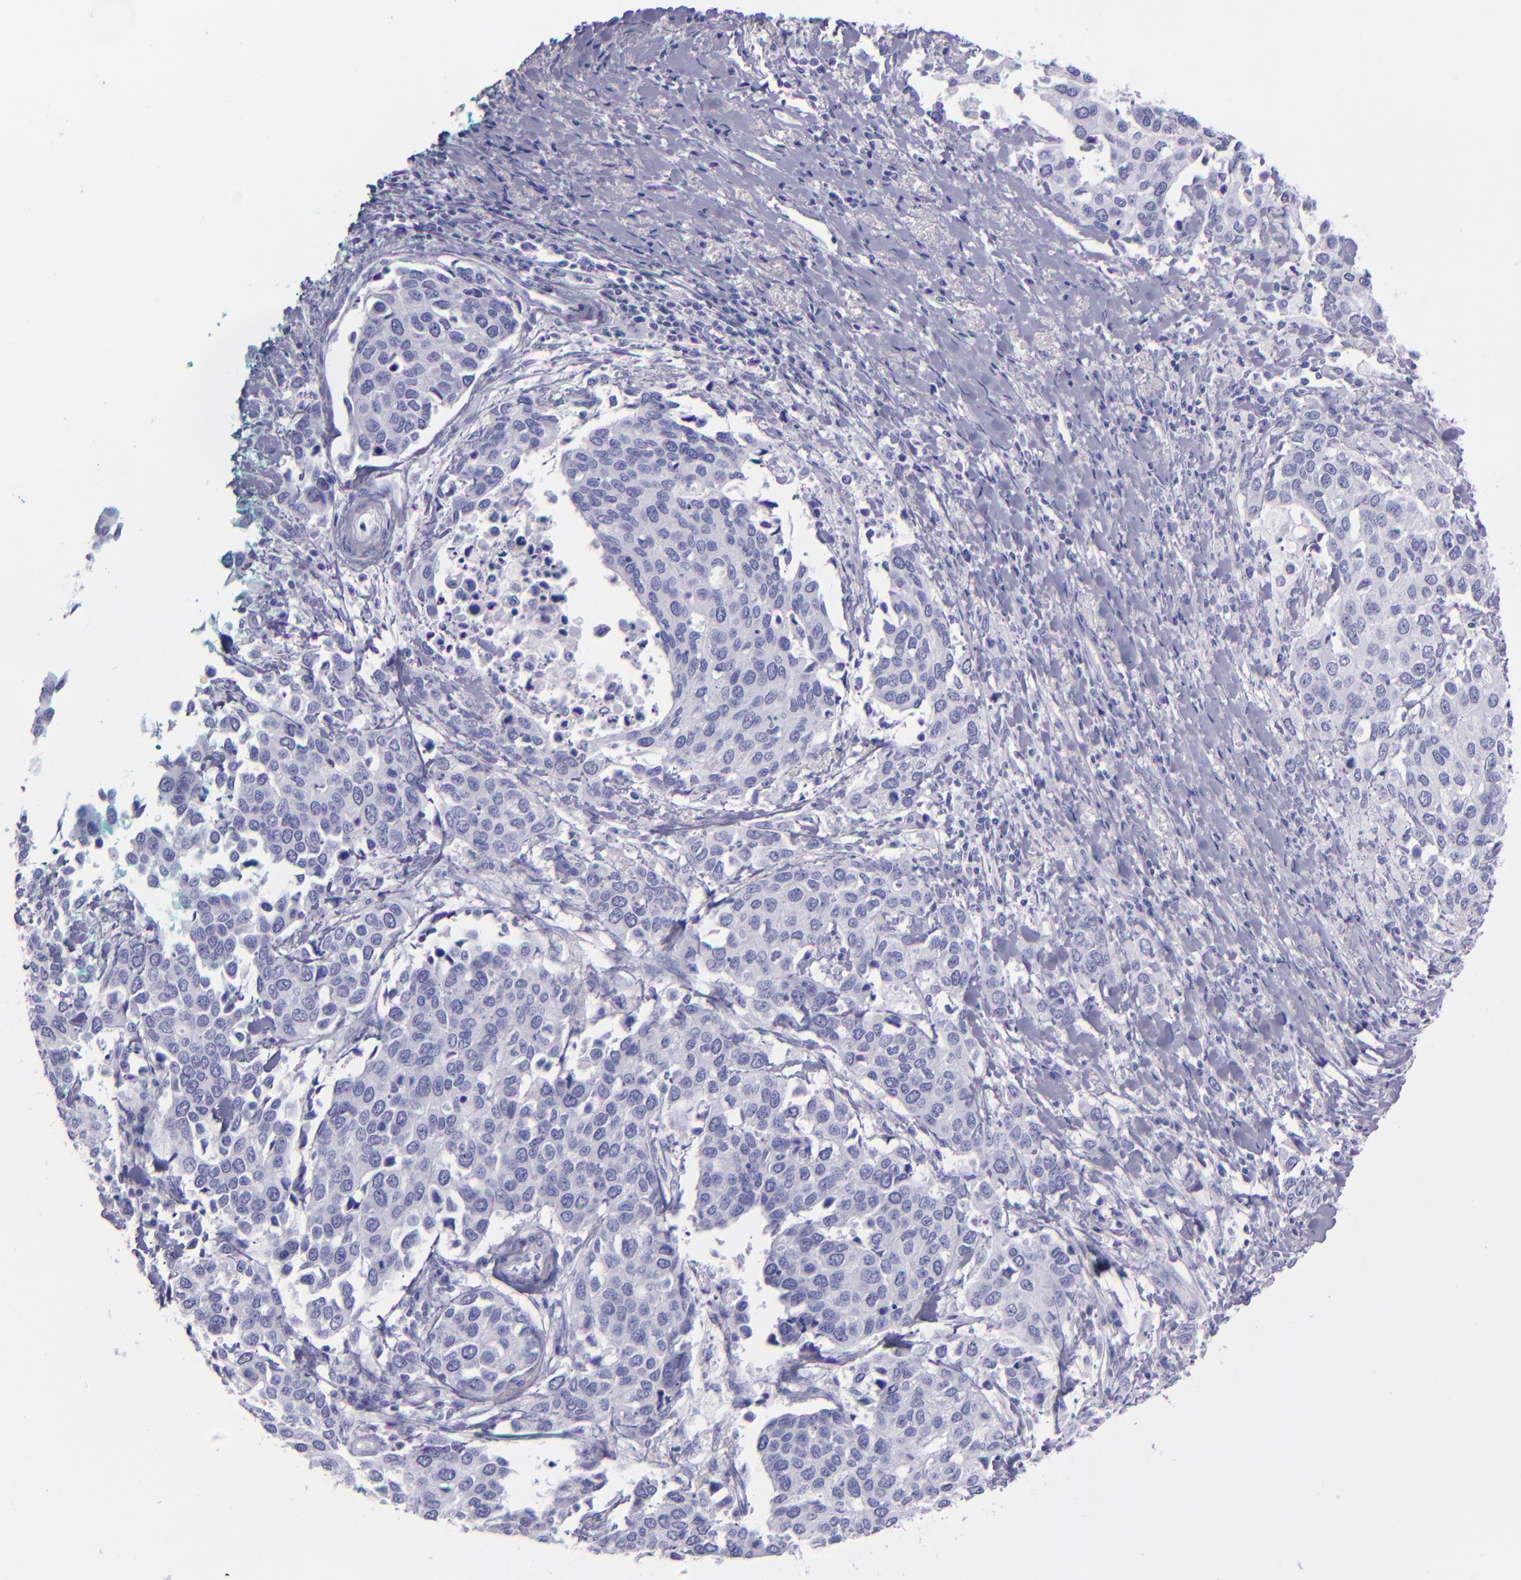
{"staining": {"intensity": "negative", "quantity": "none", "location": "none"}, "tissue": "cervical cancer", "cell_type": "Tumor cells", "image_type": "cancer", "snomed": [{"axis": "morphology", "description": "Squamous cell carcinoma, NOS"}, {"axis": "topography", "description": "Cervix"}], "caption": "Tumor cells show no significant protein expression in cervical cancer (squamous cell carcinoma). The staining is performed using DAB (3,3'-diaminobenzidine) brown chromogen with nuclei counter-stained in using hematoxylin.", "gene": "SFTPA2", "patient": {"sex": "female", "age": 54}}